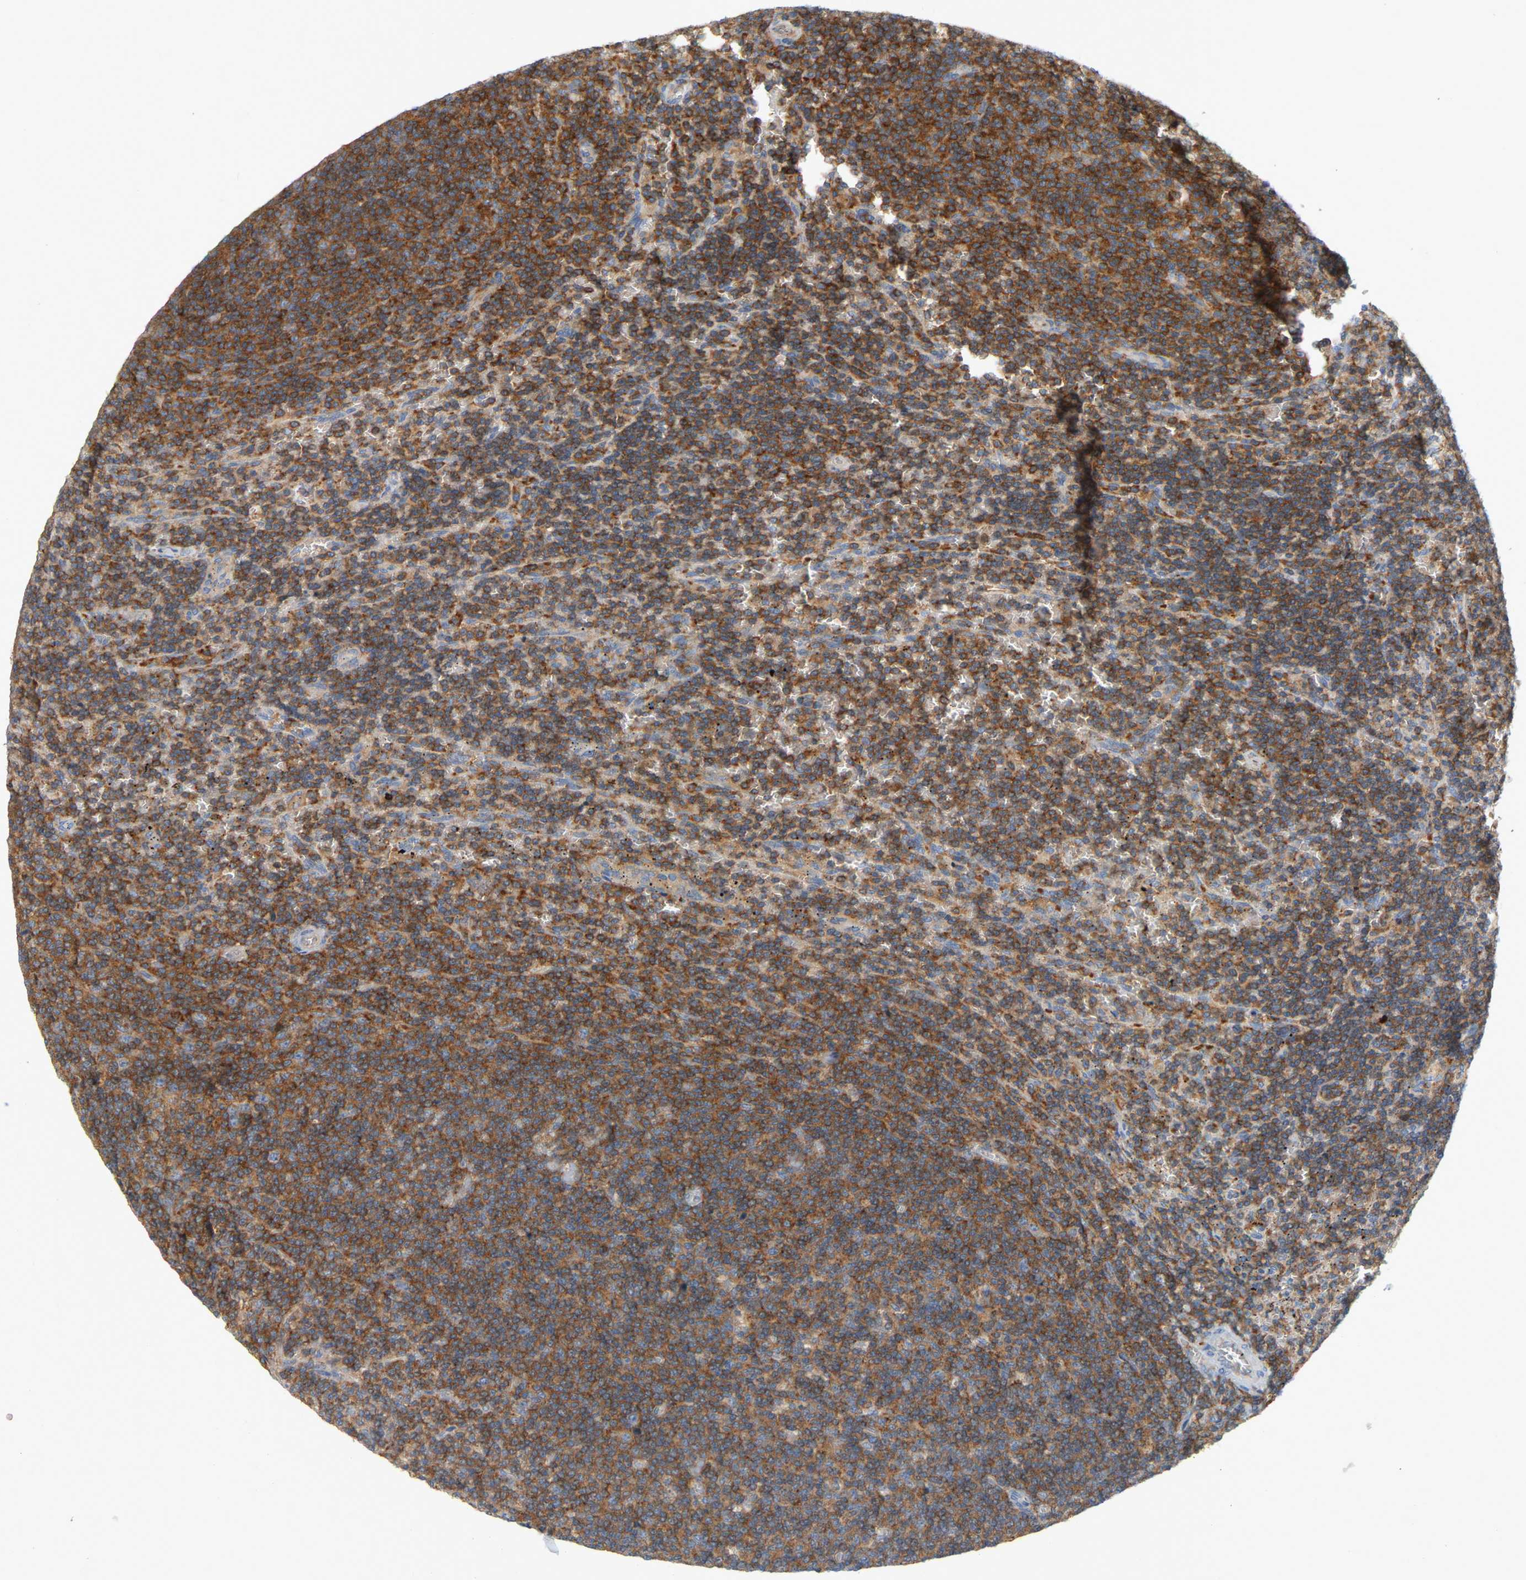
{"staining": {"intensity": "strong", "quantity": ">75%", "location": "cytoplasmic/membranous"}, "tissue": "lymphoma", "cell_type": "Tumor cells", "image_type": "cancer", "snomed": [{"axis": "morphology", "description": "Malignant lymphoma, non-Hodgkin's type, Low grade"}, {"axis": "topography", "description": "Spleen"}], "caption": "Malignant lymphoma, non-Hodgkin's type (low-grade) stained with immunohistochemistry (IHC) displays strong cytoplasmic/membranous expression in about >75% of tumor cells.", "gene": "AKAP13", "patient": {"sex": "female", "age": 19}}